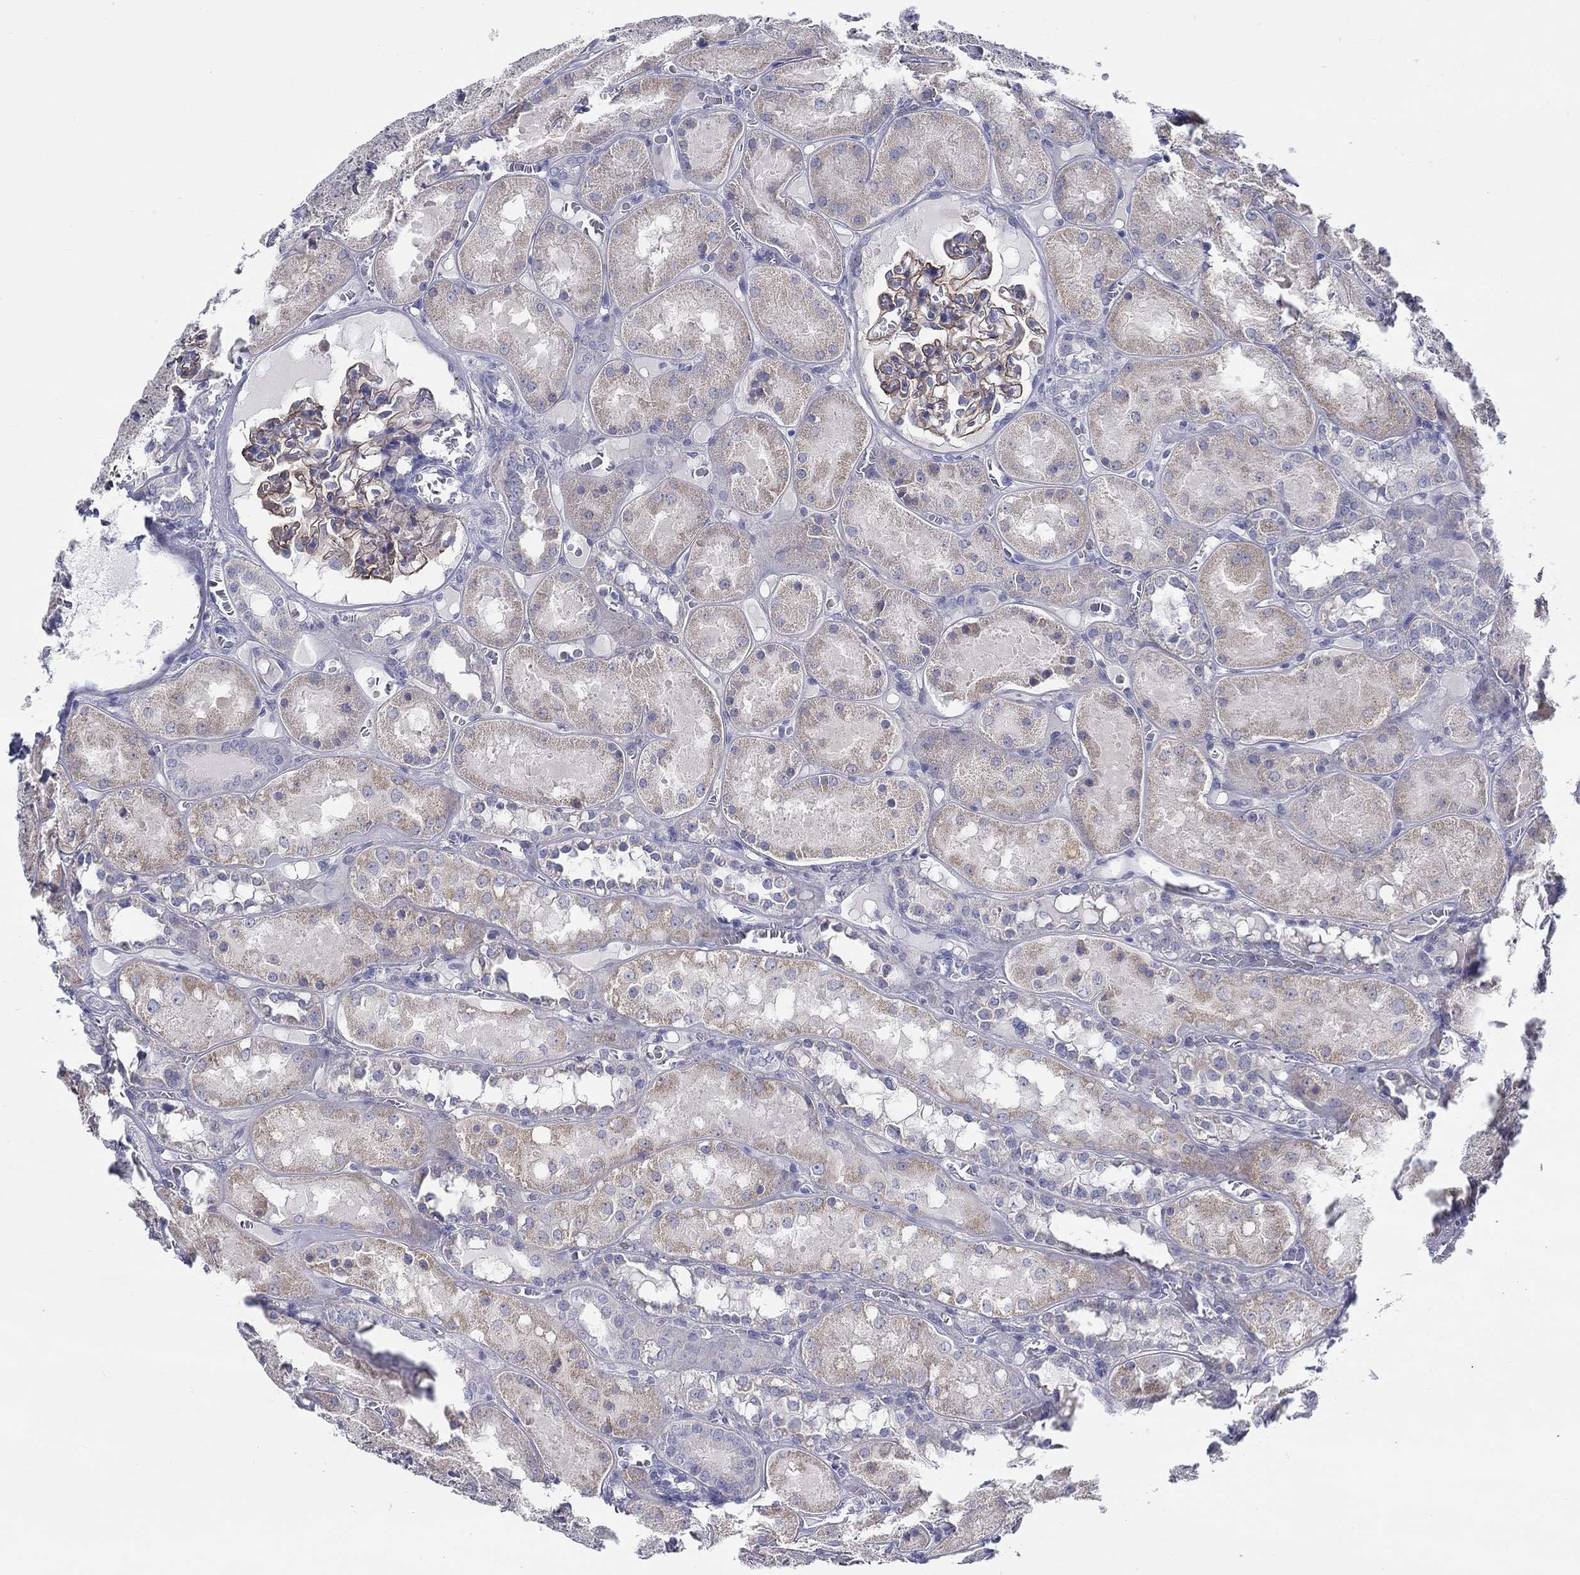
{"staining": {"intensity": "negative", "quantity": "none", "location": "none"}, "tissue": "kidney", "cell_type": "Cells in glomeruli", "image_type": "normal", "snomed": [{"axis": "morphology", "description": "Normal tissue, NOS"}, {"axis": "topography", "description": "Kidney"}], "caption": "This histopathology image is of normal kidney stained with IHC to label a protein in brown with the nuclei are counter-stained blue. There is no positivity in cells in glomeruli. (Brightfield microscopy of DAB IHC at high magnification).", "gene": "HAPLN4", "patient": {"sex": "male", "age": 73}}